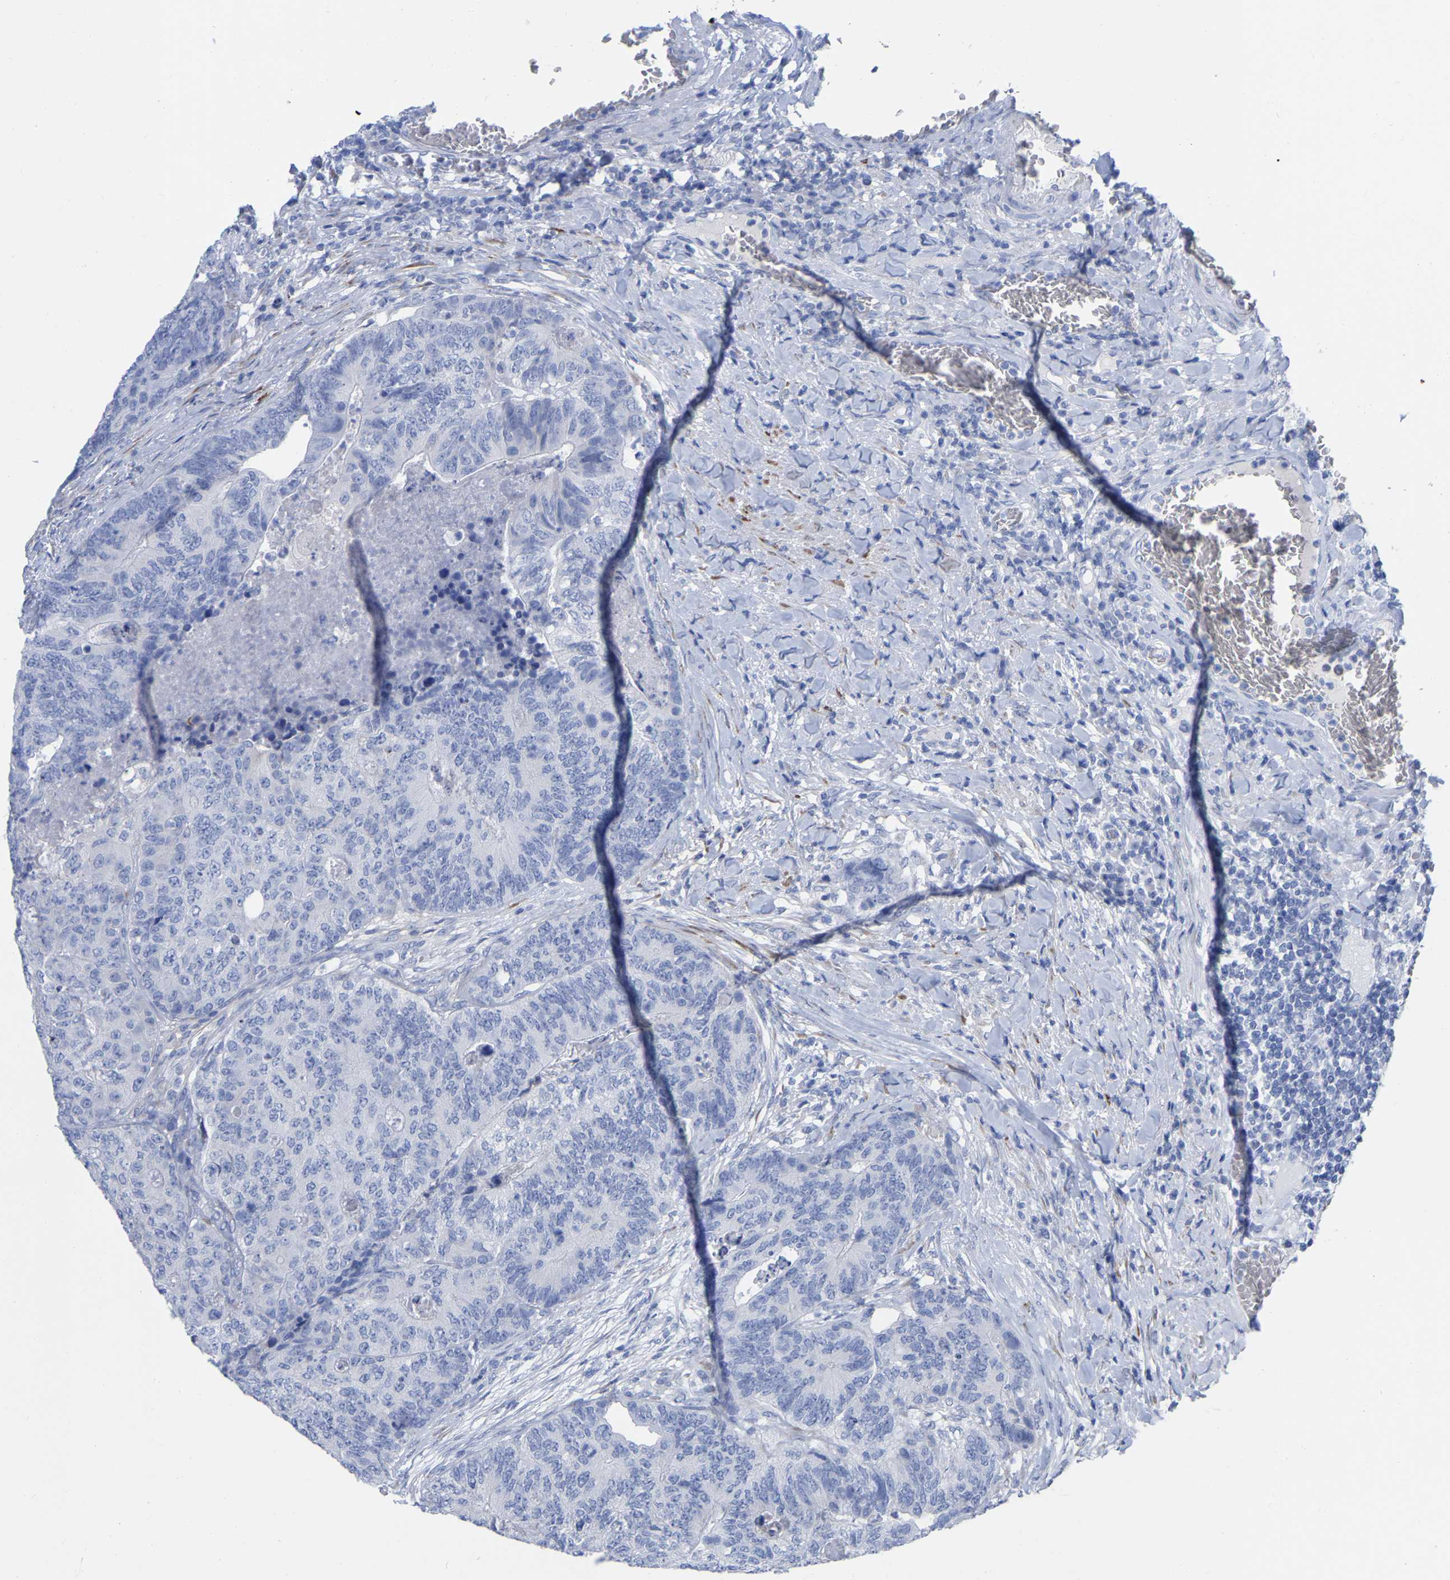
{"staining": {"intensity": "negative", "quantity": "none", "location": "none"}, "tissue": "colorectal cancer", "cell_type": "Tumor cells", "image_type": "cancer", "snomed": [{"axis": "morphology", "description": "Adenocarcinoma, NOS"}, {"axis": "topography", "description": "Colon"}], "caption": "Immunohistochemistry (IHC) histopathology image of colorectal cancer (adenocarcinoma) stained for a protein (brown), which demonstrates no positivity in tumor cells. Brightfield microscopy of immunohistochemistry (IHC) stained with DAB (3,3'-diaminobenzidine) (brown) and hematoxylin (blue), captured at high magnification.", "gene": "HAPLN1", "patient": {"sex": "female", "age": 67}}